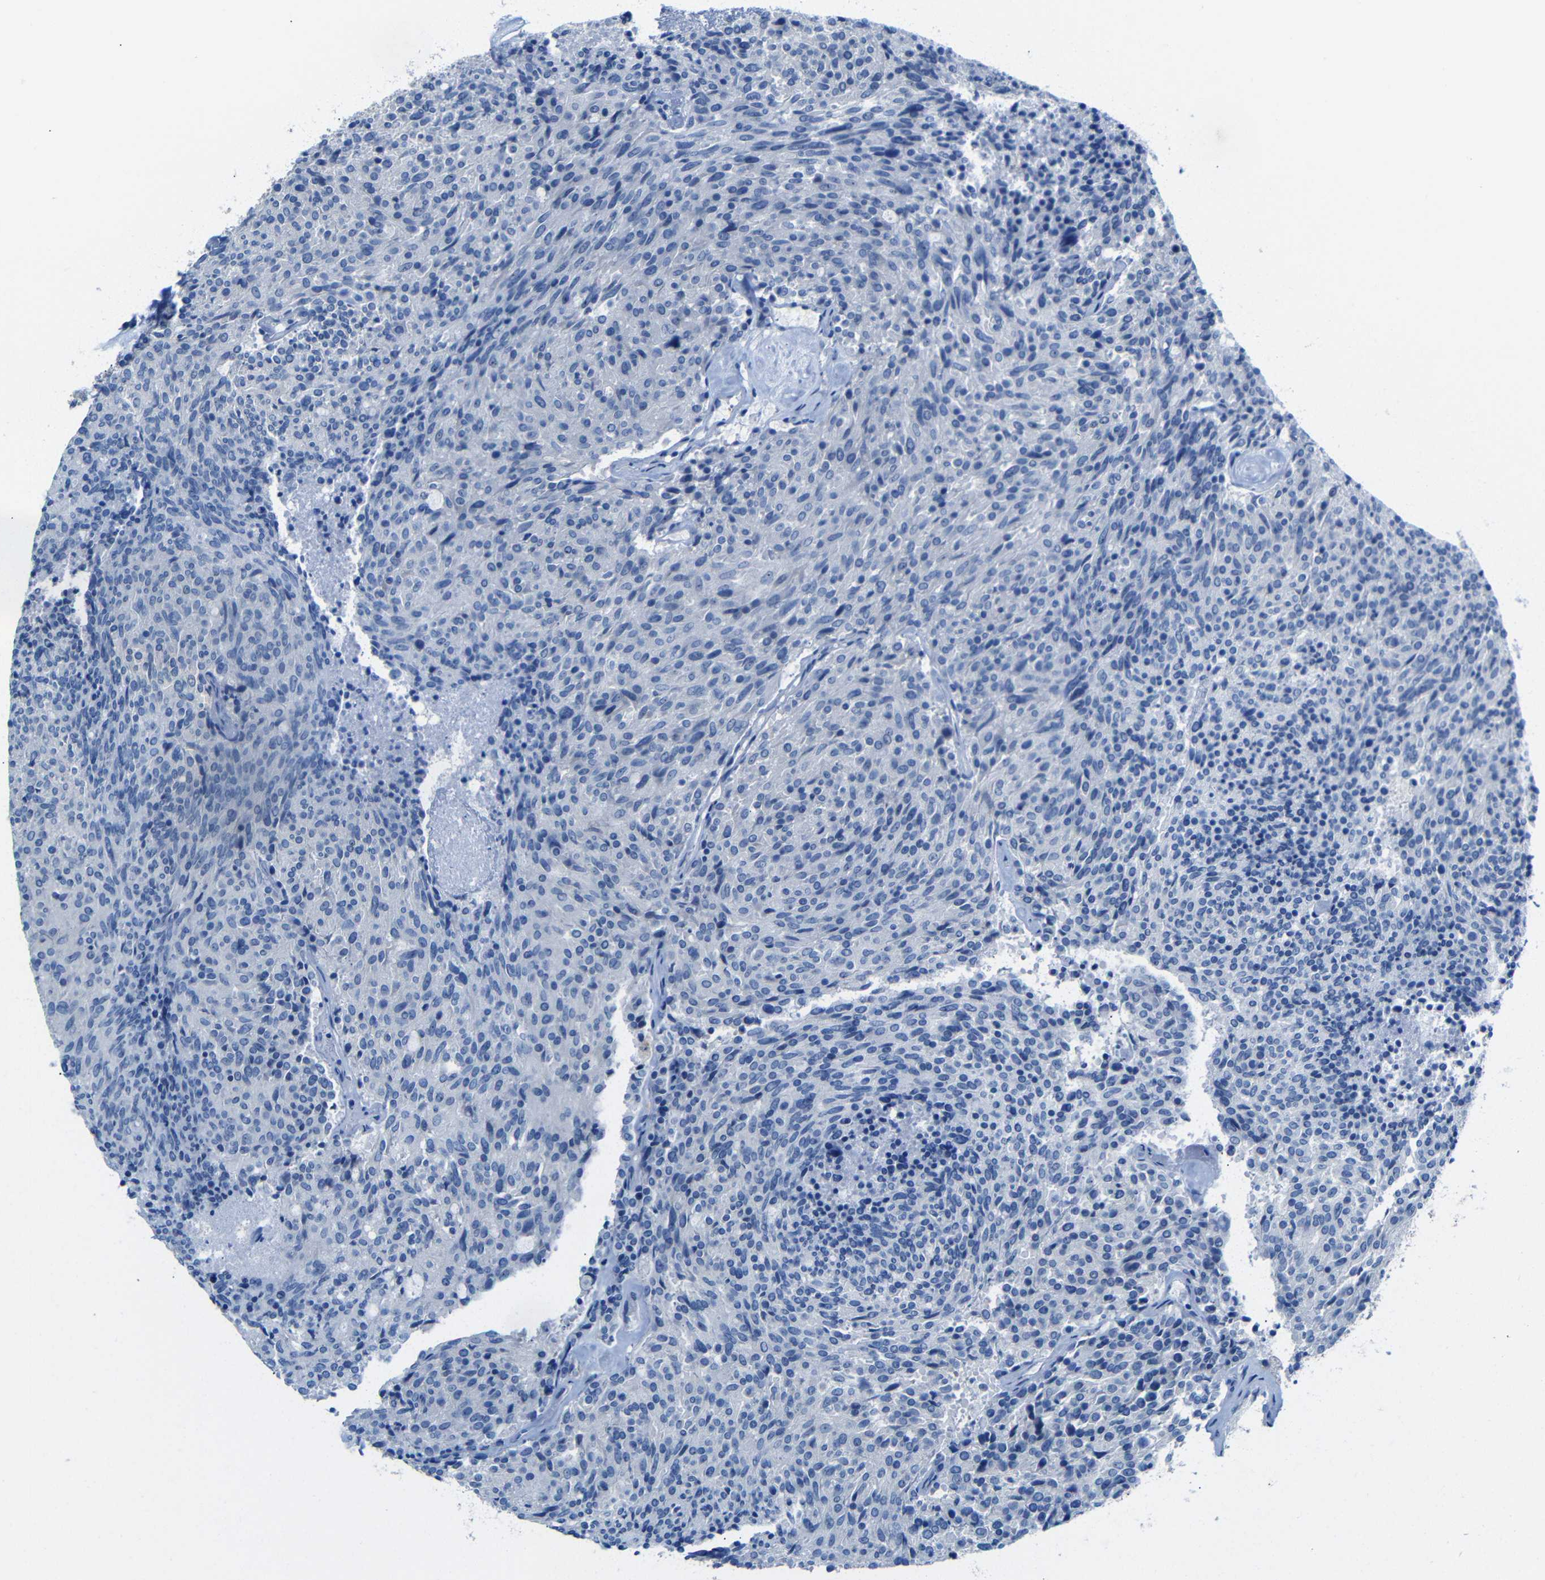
{"staining": {"intensity": "negative", "quantity": "none", "location": "none"}, "tissue": "carcinoid", "cell_type": "Tumor cells", "image_type": "cancer", "snomed": [{"axis": "morphology", "description": "Carcinoid, malignant, NOS"}, {"axis": "topography", "description": "Pancreas"}], "caption": "This is an immunohistochemistry (IHC) histopathology image of carcinoid (malignant). There is no staining in tumor cells.", "gene": "C1orf210", "patient": {"sex": "female", "age": 54}}